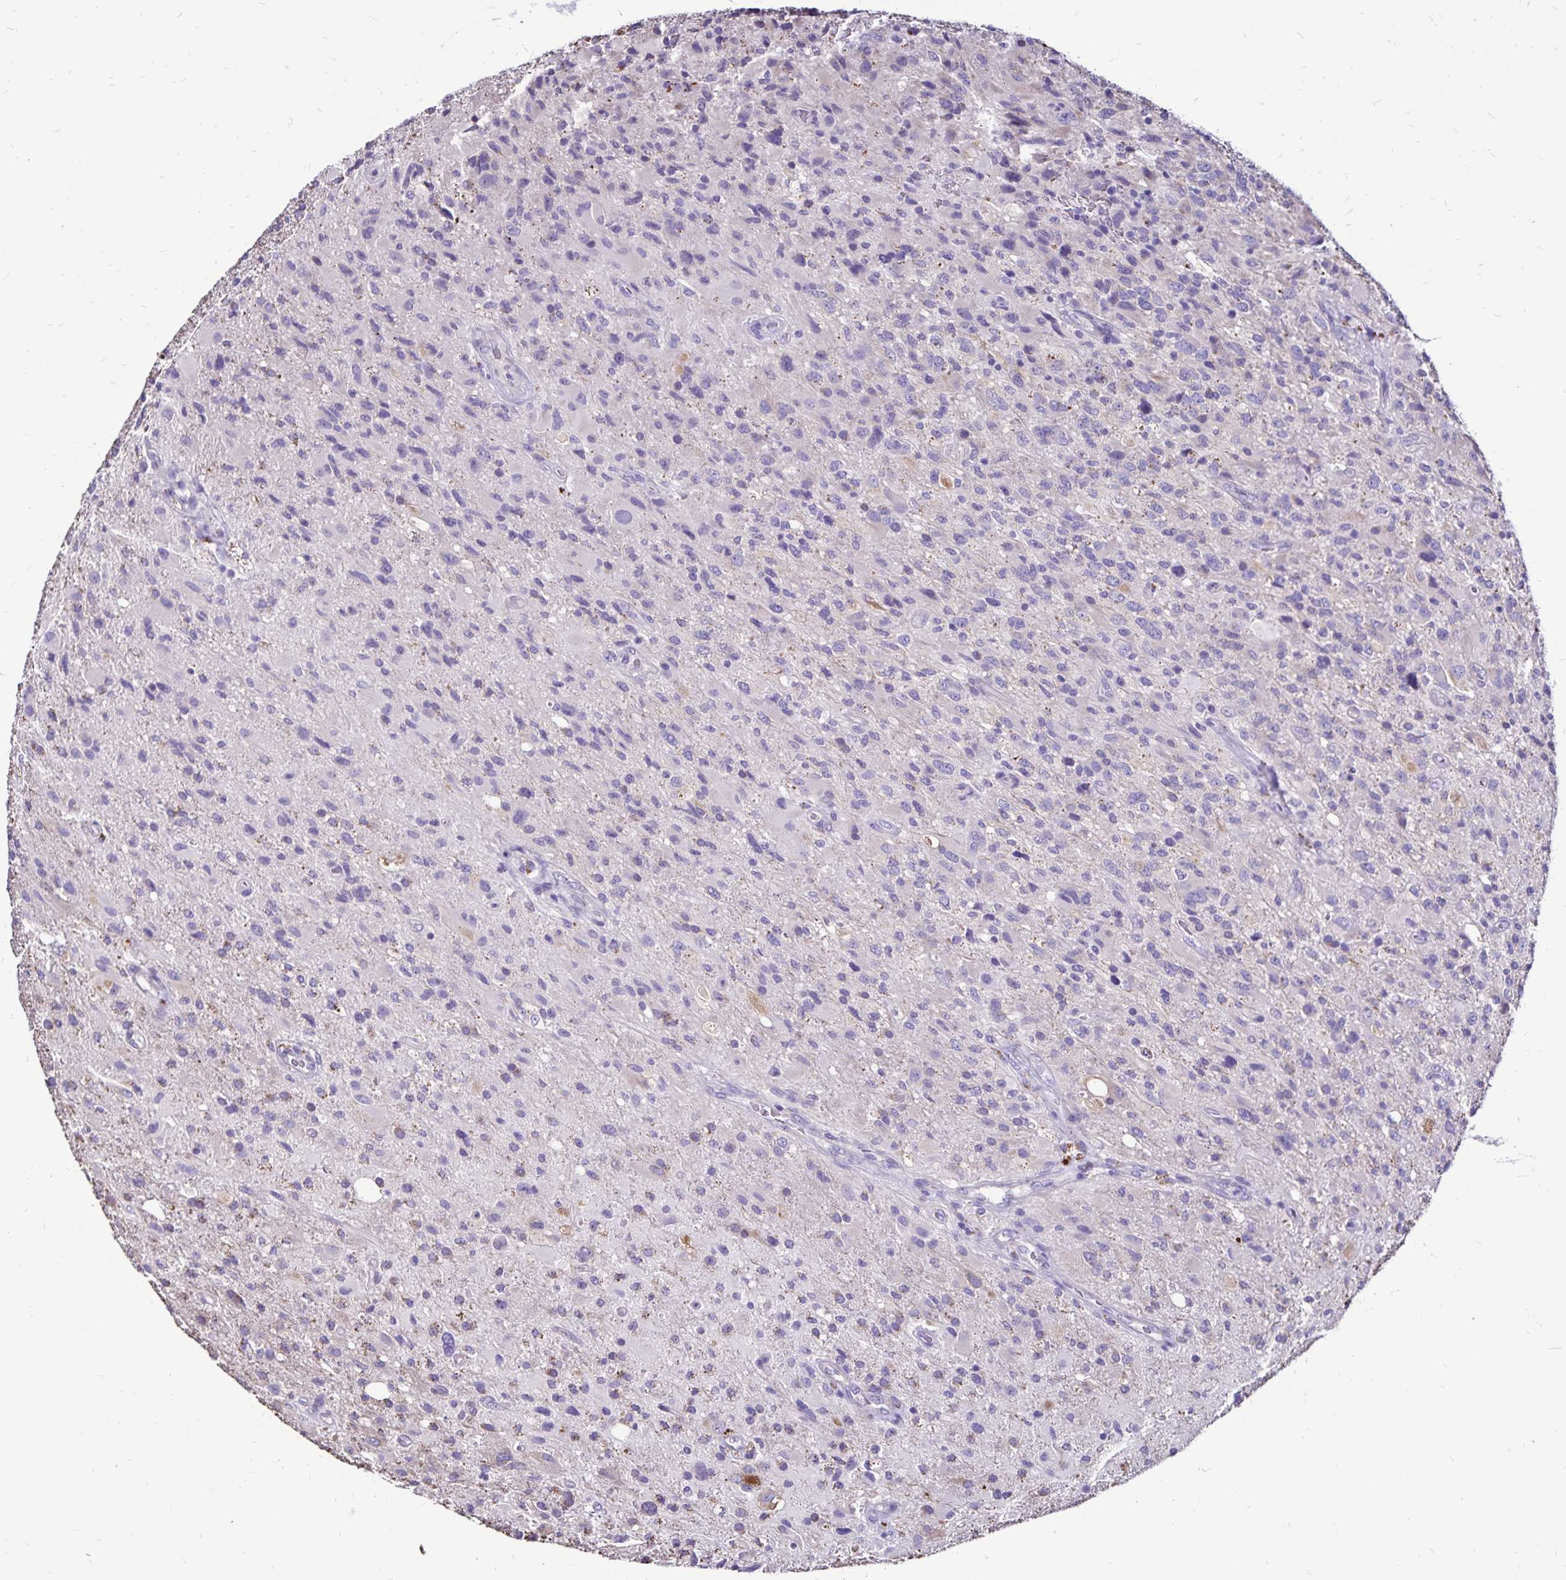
{"staining": {"intensity": "negative", "quantity": "none", "location": "none"}, "tissue": "glioma", "cell_type": "Tumor cells", "image_type": "cancer", "snomed": [{"axis": "morphology", "description": "Glioma, malignant, High grade"}, {"axis": "topography", "description": "Brain"}], "caption": "This image is of glioma stained with IHC to label a protein in brown with the nuclei are counter-stained blue. There is no positivity in tumor cells.", "gene": "EVPL", "patient": {"sex": "male", "age": 53}}